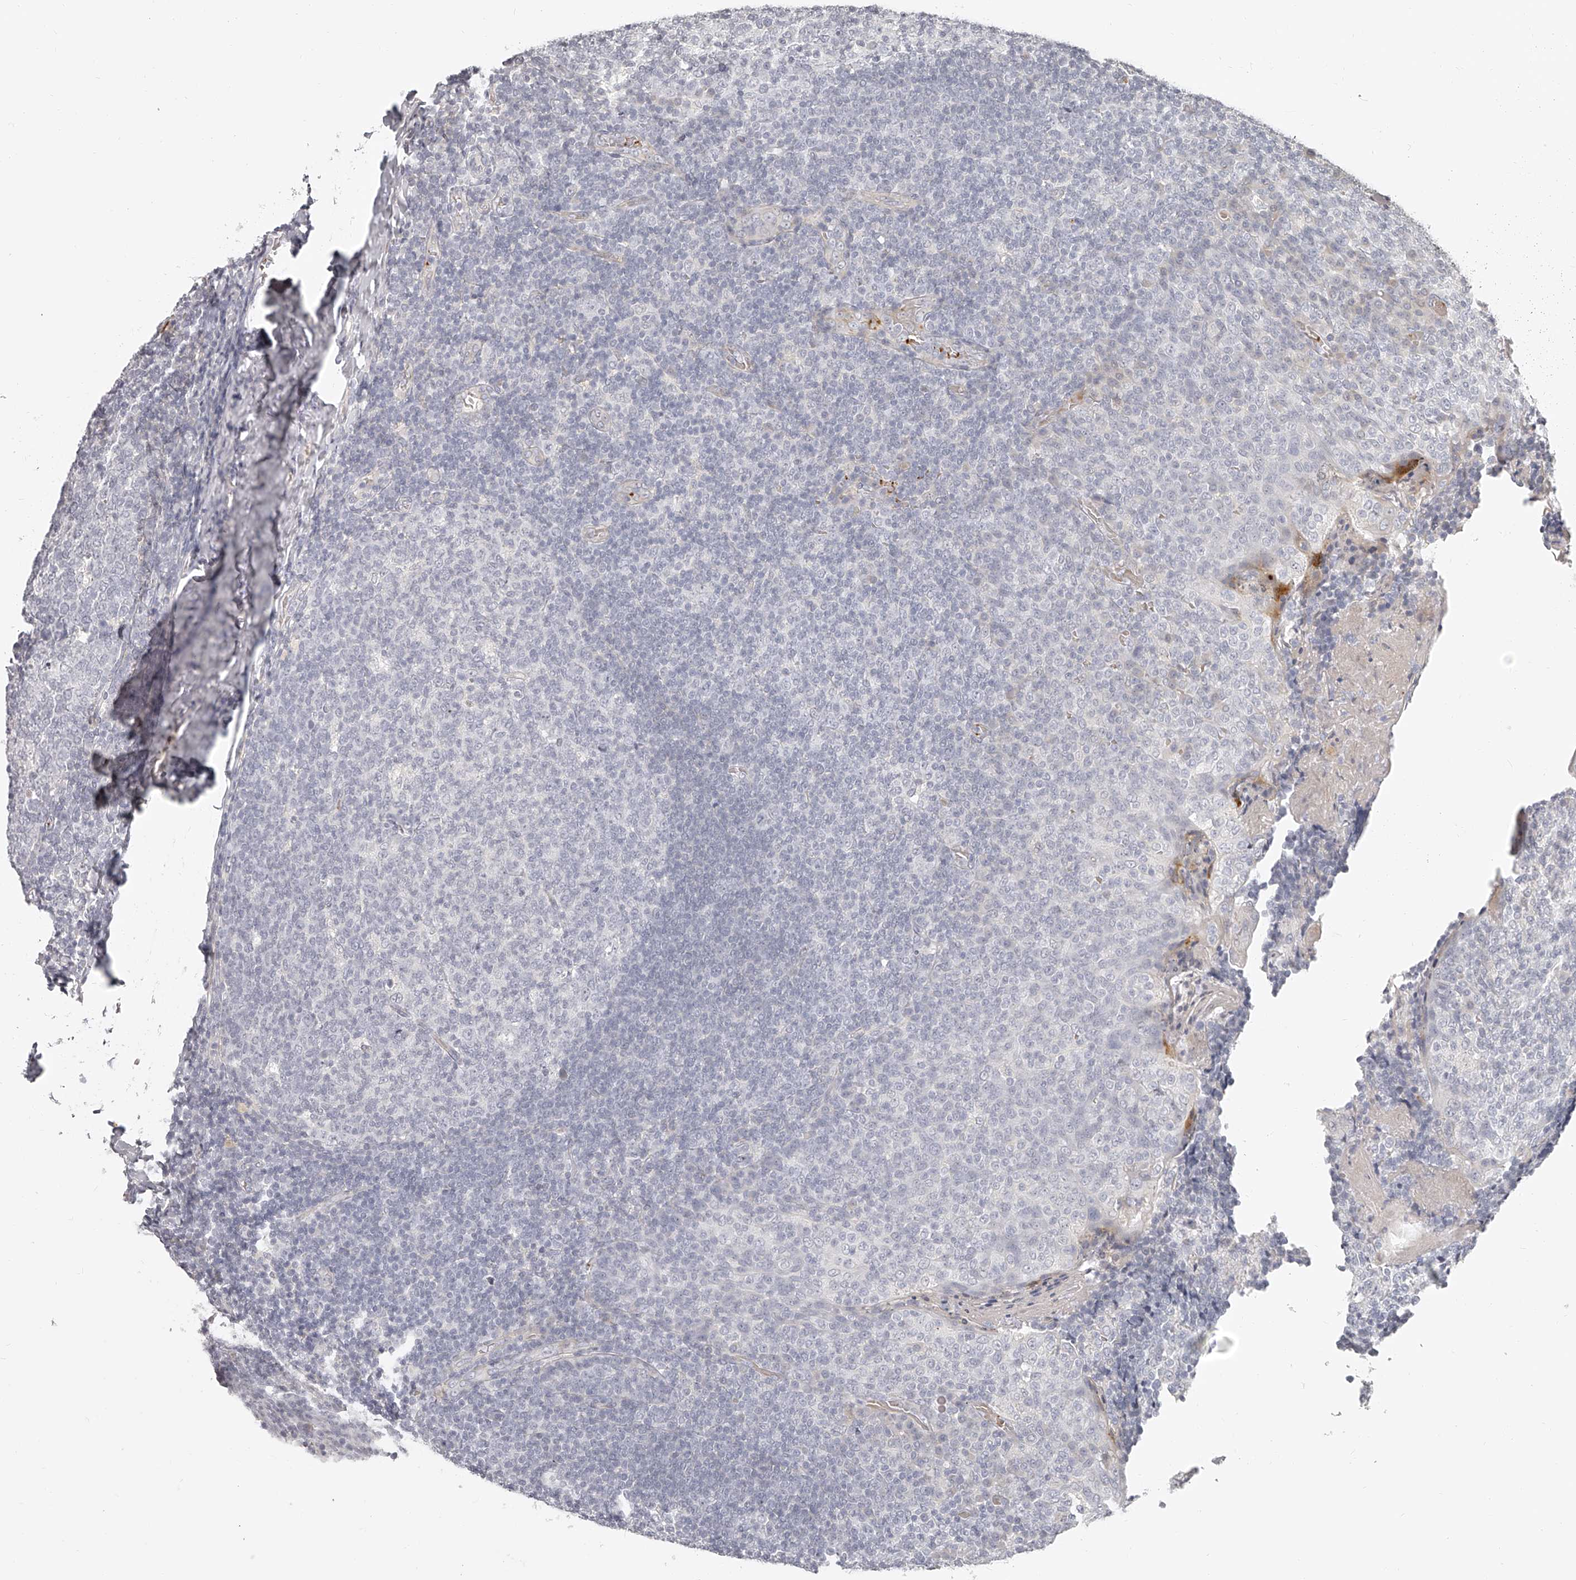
{"staining": {"intensity": "negative", "quantity": "none", "location": "none"}, "tissue": "tonsil", "cell_type": "Germinal center cells", "image_type": "normal", "snomed": [{"axis": "morphology", "description": "Normal tissue, NOS"}, {"axis": "topography", "description": "Tonsil"}], "caption": "Unremarkable tonsil was stained to show a protein in brown. There is no significant expression in germinal center cells.", "gene": "ITGB3", "patient": {"sex": "female", "age": 19}}